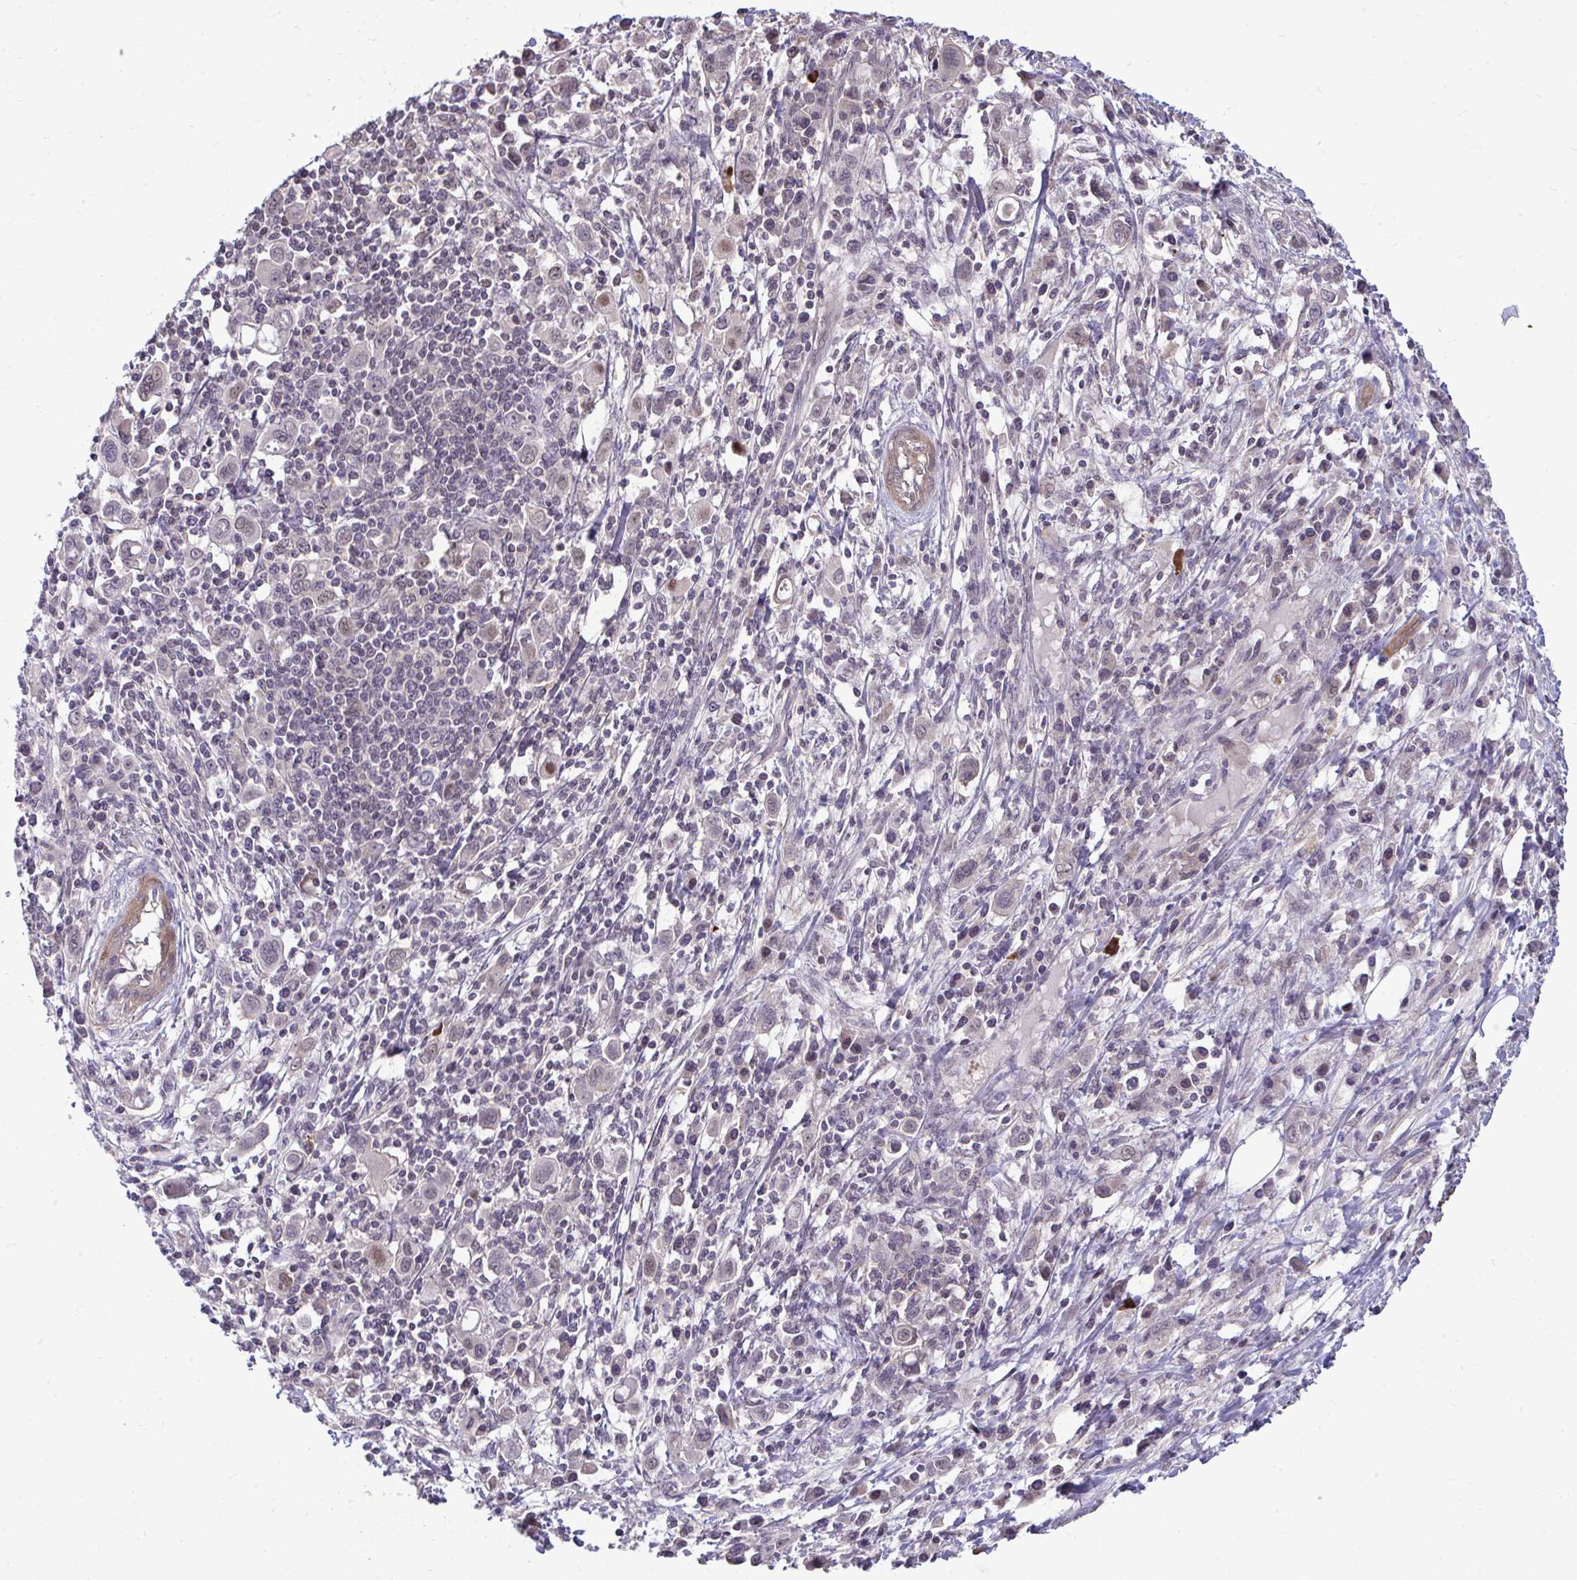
{"staining": {"intensity": "moderate", "quantity": "<25%", "location": "nuclear"}, "tissue": "stomach cancer", "cell_type": "Tumor cells", "image_type": "cancer", "snomed": [{"axis": "morphology", "description": "Adenocarcinoma, NOS"}, {"axis": "topography", "description": "Stomach, upper"}], "caption": "Immunohistochemistry (IHC) (DAB (3,3'-diaminobenzidine)) staining of human stomach cancer (adenocarcinoma) exhibits moderate nuclear protein positivity in about <25% of tumor cells.", "gene": "ZSCAN9", "patient": {"sex": "male", "age": 75}}